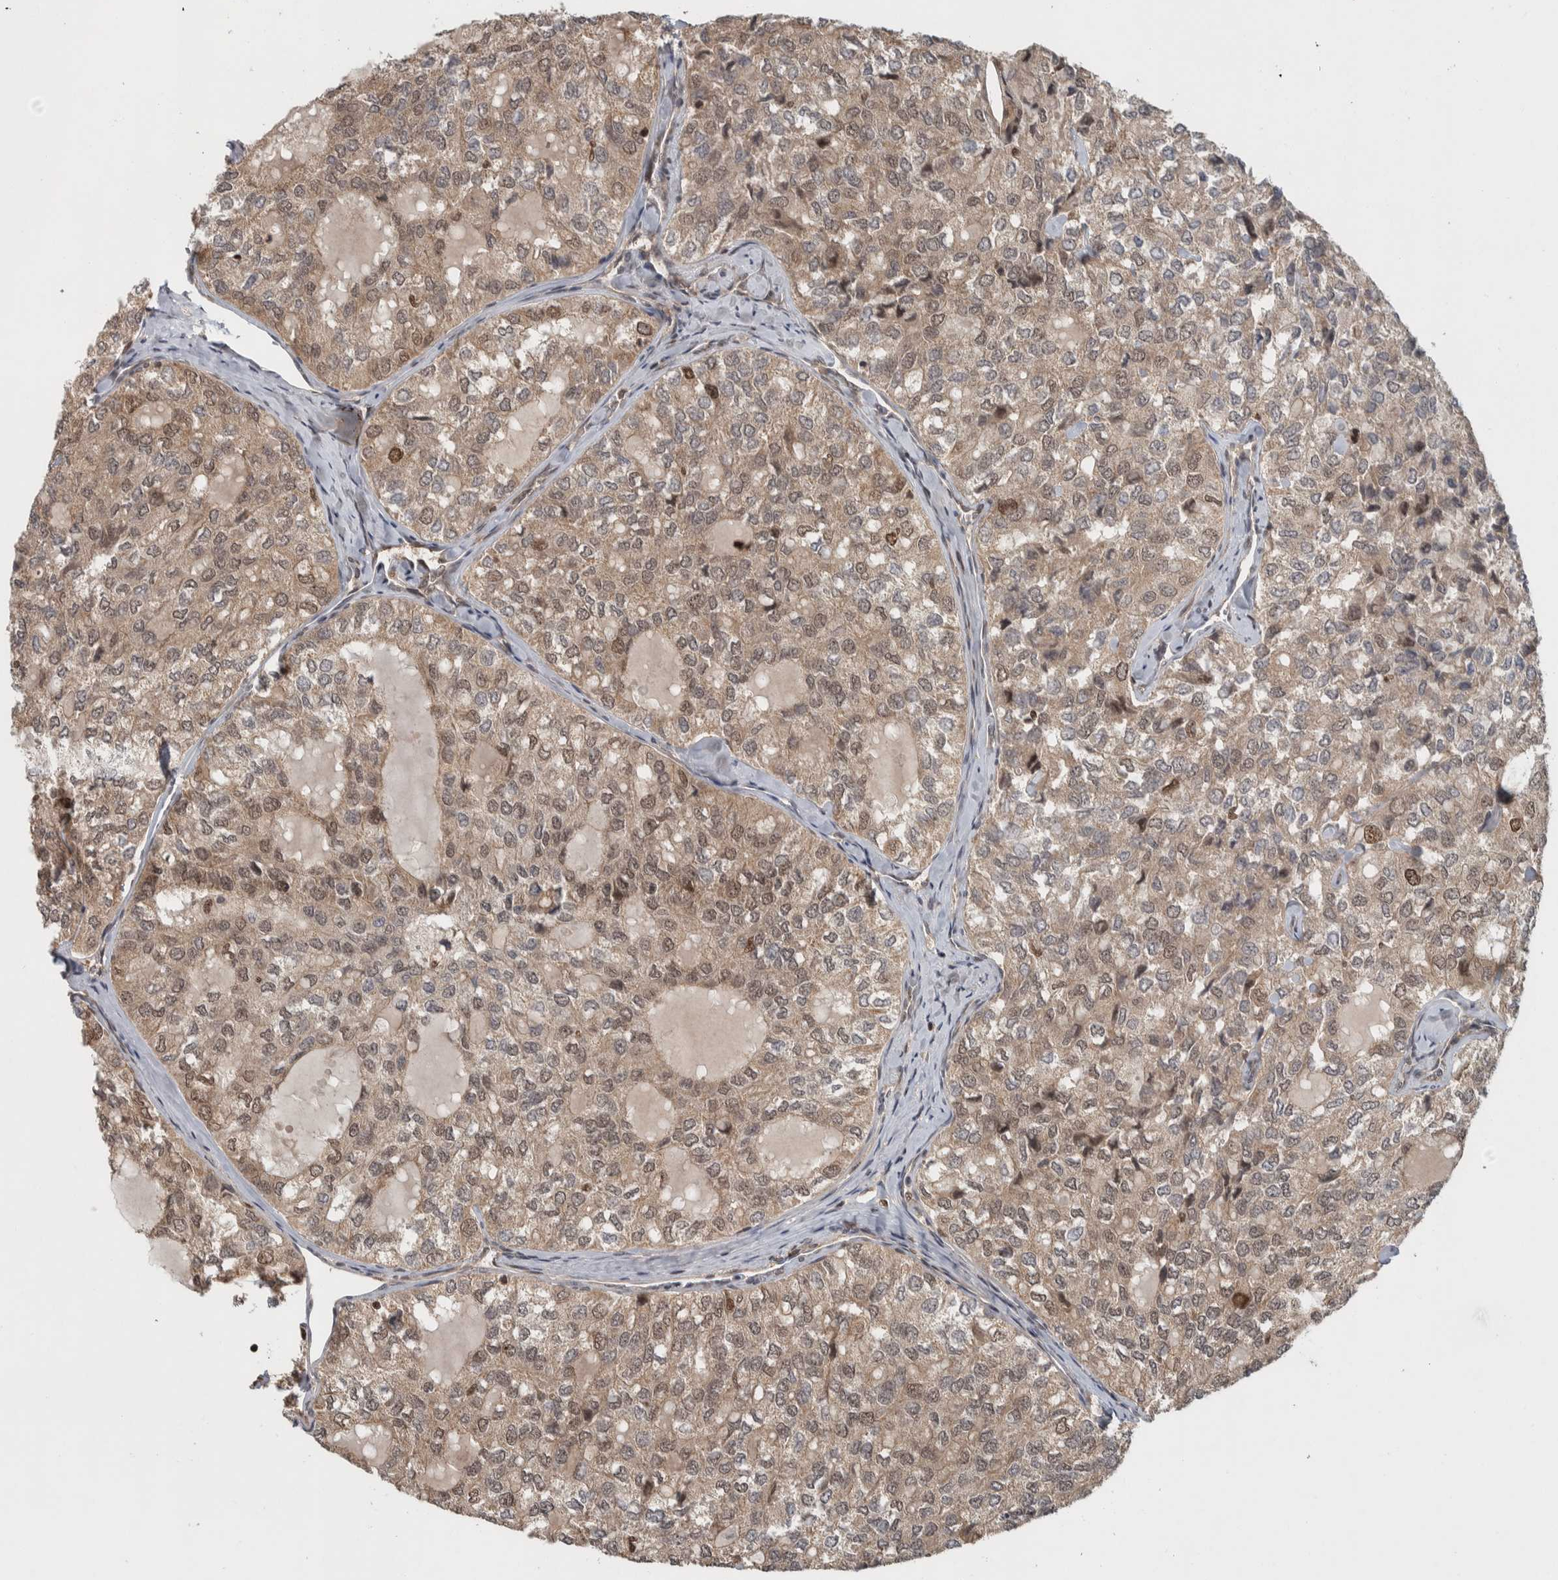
{"staining": {"intensity": "weak", "quantity": ">75%", "location": "cytoplasmic/membranous,nuclear"}, "tissue": "thyroid cancer", "cell_type": "Tumor cells", "image_type": "cancer", "snomed": [{"axis": "morphology", "description": "Follicular adenoma carcinoma, NOS"}, {"axis": "topography", "description": "Thyroid gland"}], "caption": "Protein staining reveals weak cytoplasmic/membranous and nuclear expression in approximately >75% of tumor cells in thyroid follicular adenoma carcinoma. Using DAB (brown) and hematoxylin (blue) stains, captured at high magnification using brightfield microscopy.", "gene": "RPS6KA4", "patient": {"sex": "male", "age": 75}}